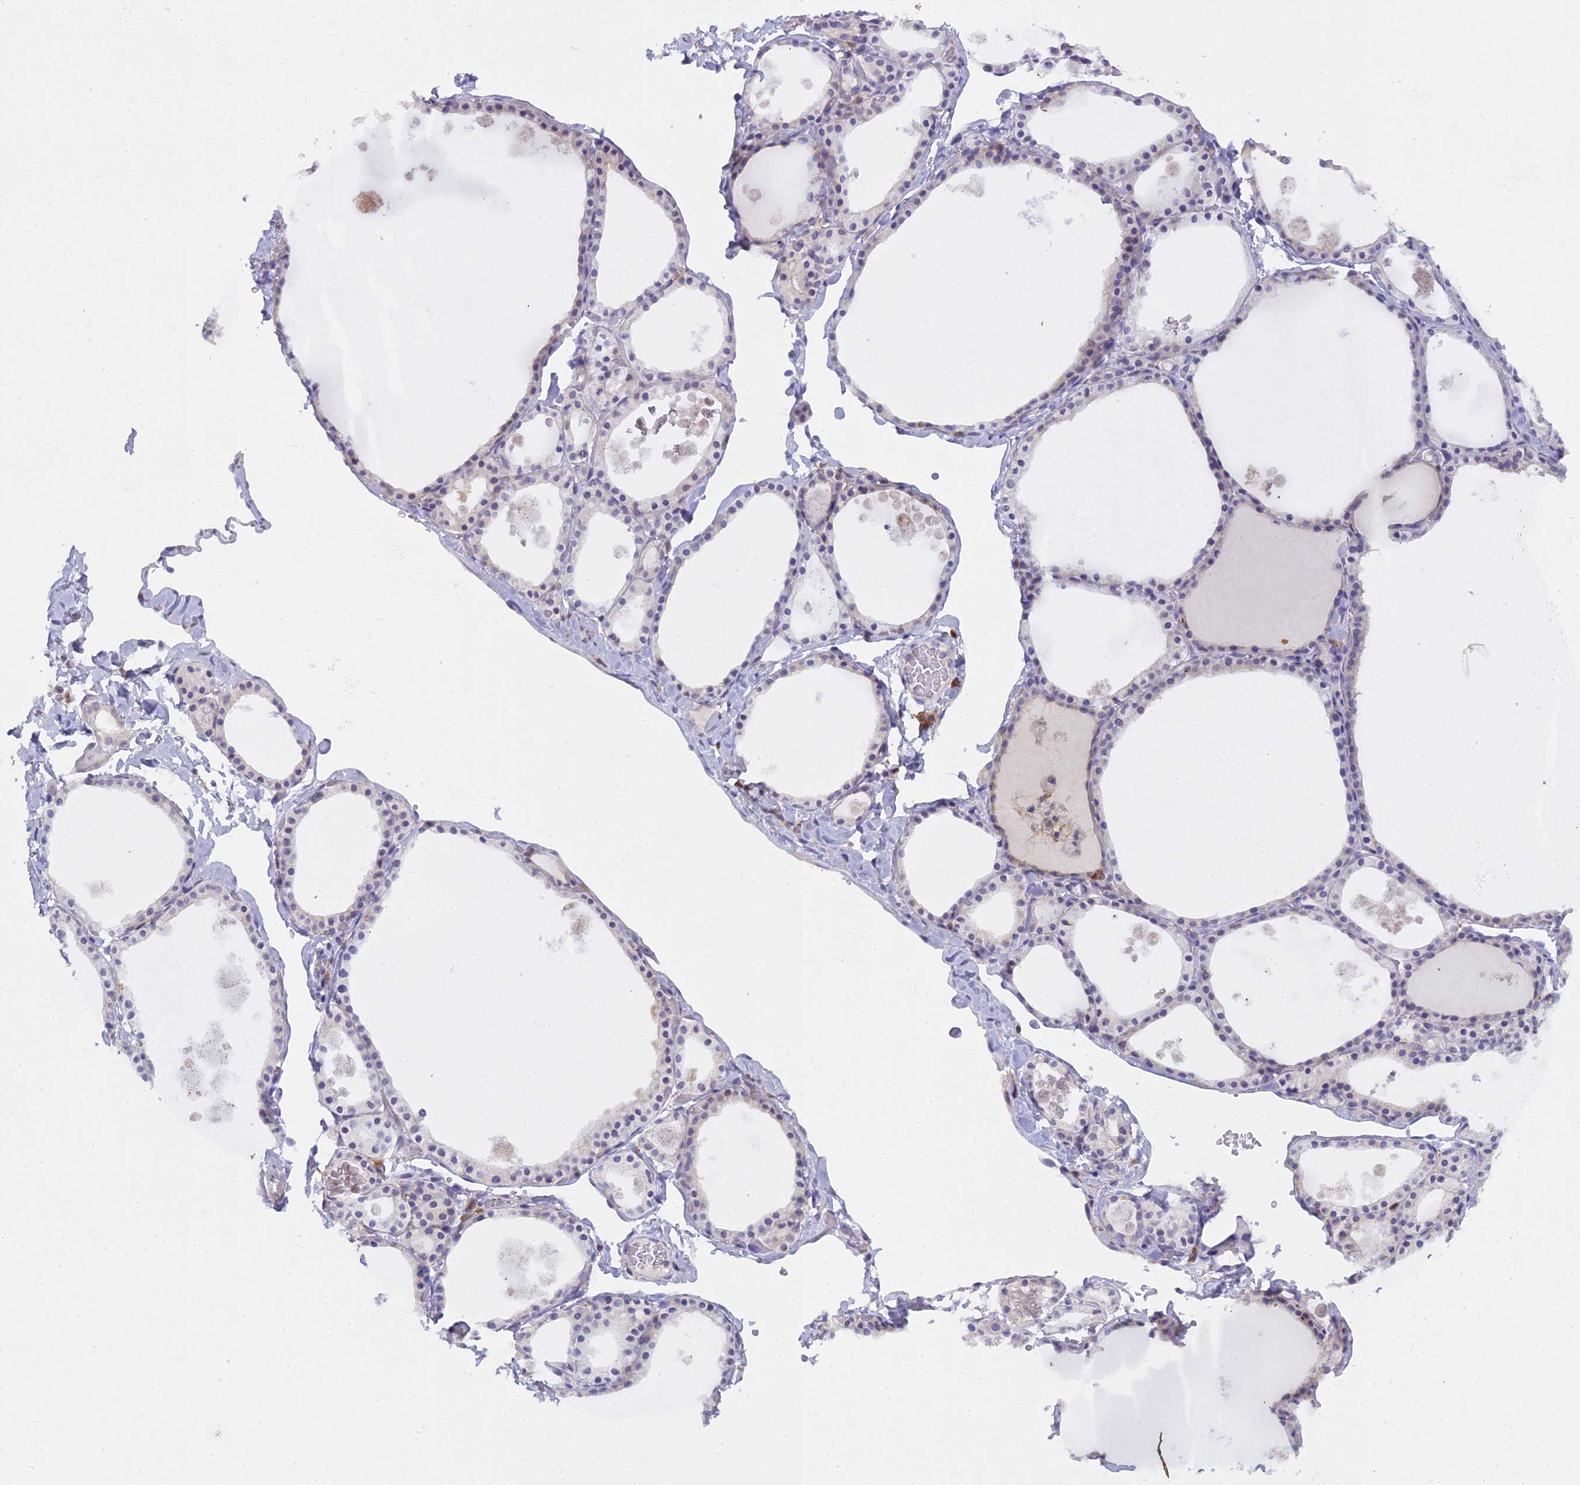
{"staining": {"intensity": "negative", "quantity": "none", "location": "none"}, "tissue": "thyroid gland", "cell_type": "Glandular cells", "image_type": "normal", "snomed": [{"axis": "morphology", "description": "Normal tissue, NOS"}, {"axis": "topography", "description": "Thyroid gland"}], "caption": "Glandular cells show no significant protein staining in normal thyroid gland. Nuclei are stained in blue.", "gene": "BLNK", "patient": {"sex": "male", "age": 56}}